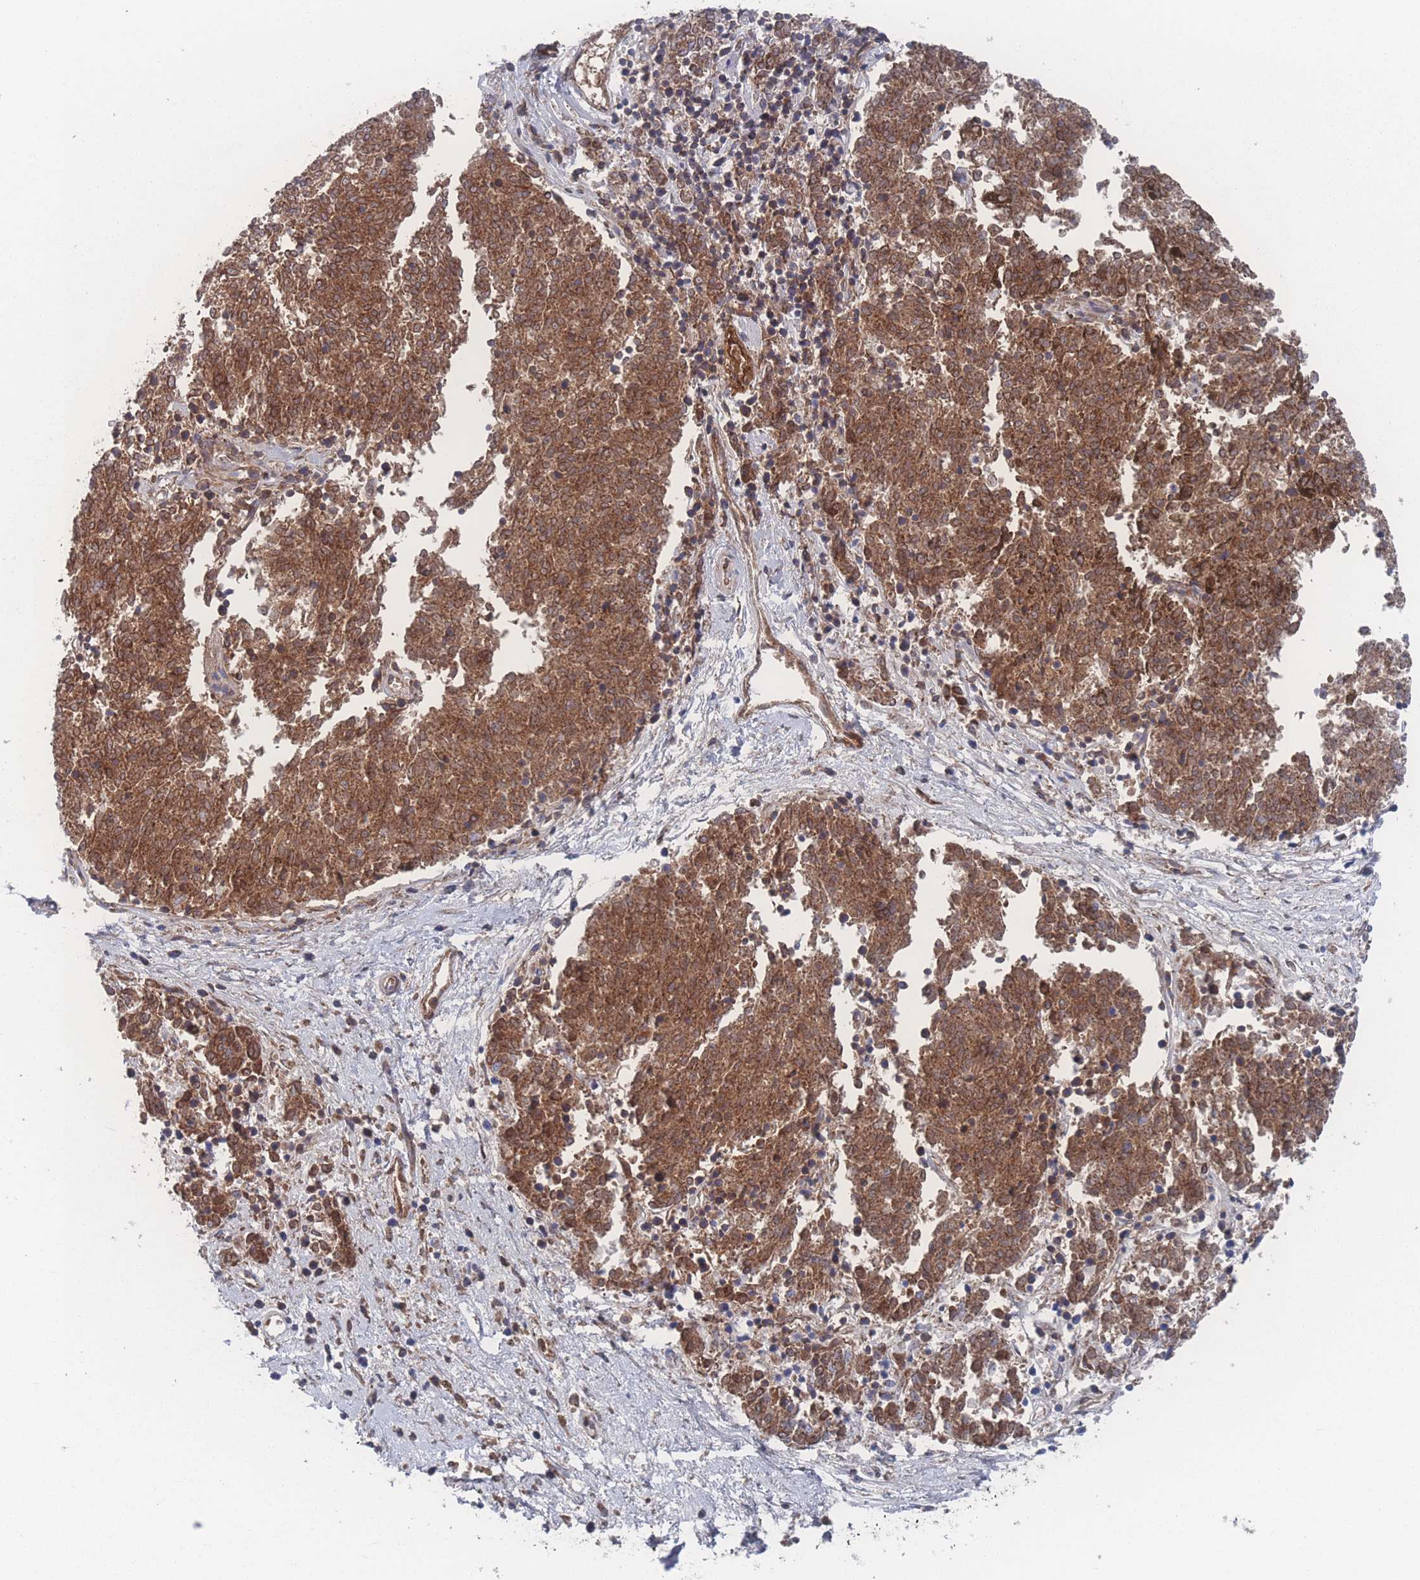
{"staining": {"intensity": "strong", "quantity": ">75%", "location": "cytoplasmic/membranous"}, "tissue": "melanoma", "cell_type": "Tumor cells", "image_type": "cancer", "snomed": [{"axis": "morphology", "description": "Malignant melanoma, NOS"}, {"axis": "topography", "description": "Skin"}], "caption": "Approximately >75% of tumor cells in malignant melanoma demonstrate strong cytoplasmic/membranous protein expression as visualized by brown immunohistochemical staining.", "gene": "PEX14", "patient": {"sex": "female", "age": 72}}